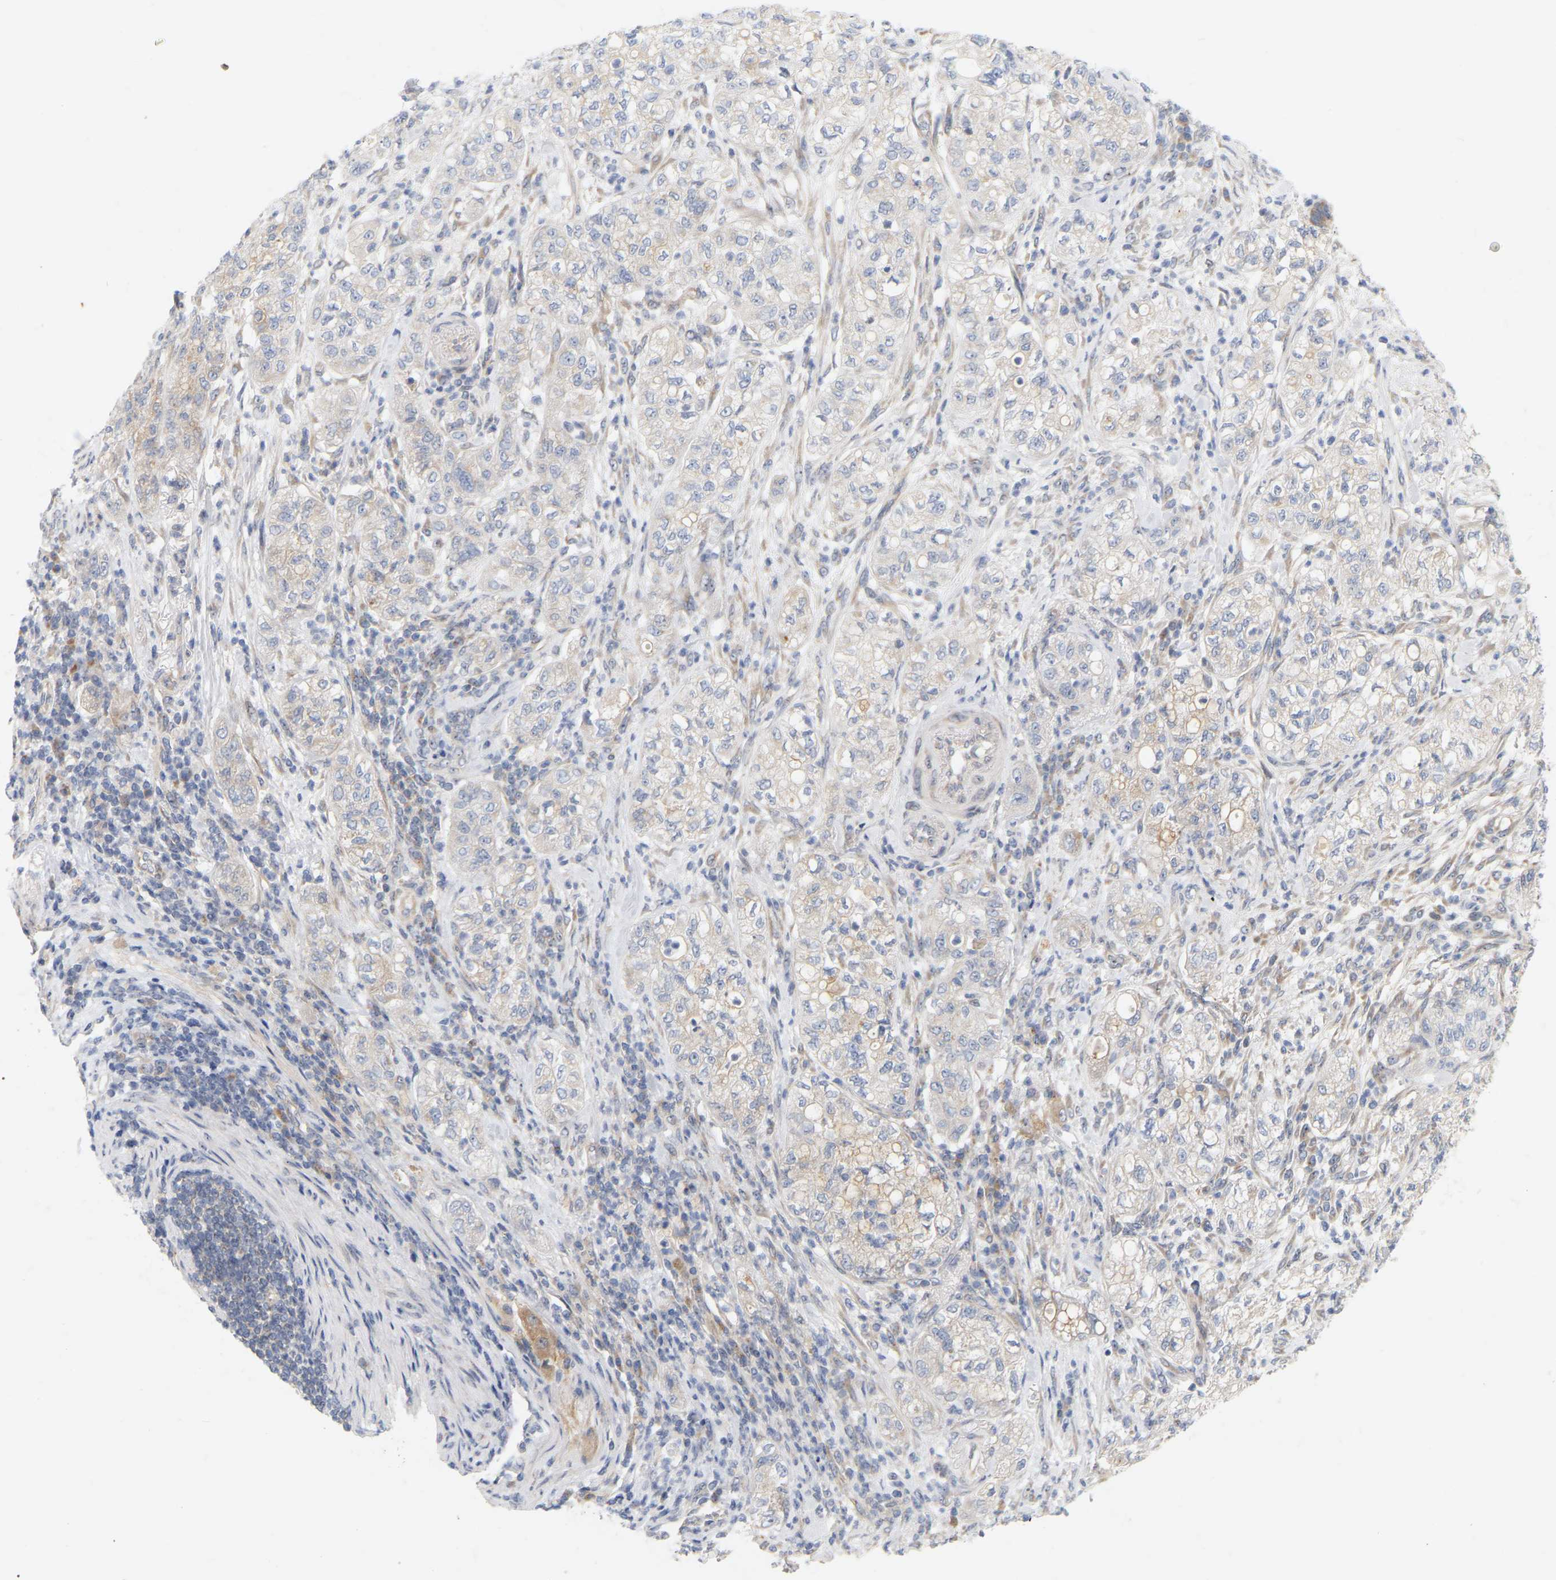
{"staining": {"intensity": "weak", "quantity": "25%-75%", "location": "cytoplasmic/membranous"}, "tissue": "pancreatic cancer", "cell_type": "Tumor cells", "image_type": "cancer", "snomed": [{"axis": "morphology", "description": "Adenocarcinoma, NOS"}, {"axis": "topography", "description": "Pancreas"}], "caption": "The image exhibits a brown stain indicating the presence of a protein in the cytoplasmic/membranous of tumor cells in pancreatic adenocarcinoma.", "gene": "MINDY4", "patient": {"sex": "female", "age": 78}}